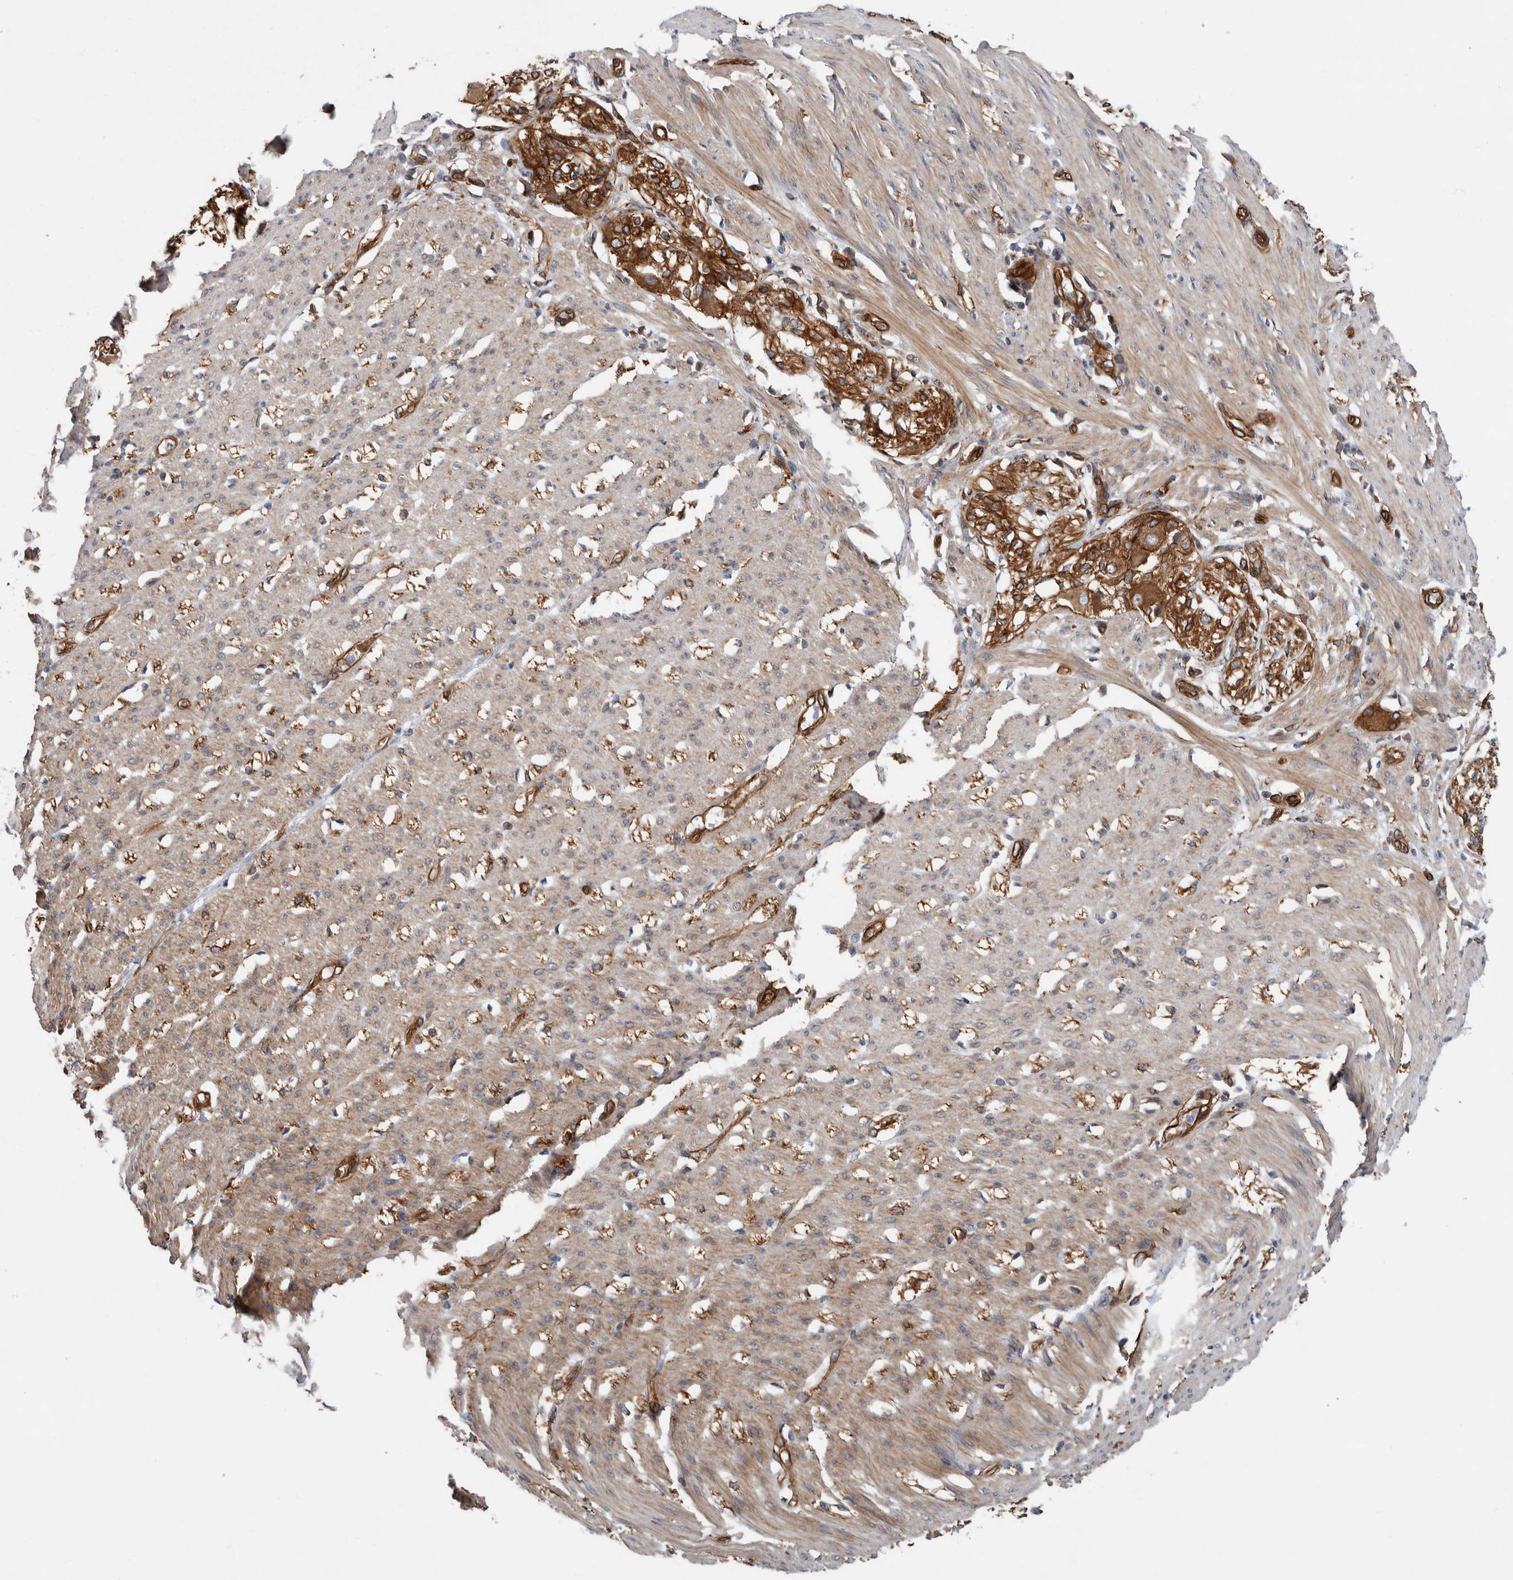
{"staining": {"intensity": "moderate", "quantity": "25%-75%", "location": "cytoplasmic/membranous"}, "tissue": "smooth muscle", "cell_type": "Smooth muscle cells", "image_type": "normal", "snomed": [{"axis": "morphology", "description": "Normal tissue, NOS"}, {"axis": "morphology", "description": "Adenocarcinoma, NOS"}, {"axis": "topography", "description": "Colon"}, {"axis": "topography", "description": "Peripheral nerve tissue"}], "caption": "A high-resolution photomicrograph shows immunohistochemistry (IHC) staining of normal smooth muscle, which displays moderate cytoplasmic/membranous positivity in about 25%-75% of smooth muscle cells. (Stains: DAB (3,3'-diaminobenzidine) in brown, nuclei in blue, Microscopy: brightfield microscopy at high magnification).", "gene": "PLEC", "patient": {"sex": "male", "age": 14}}